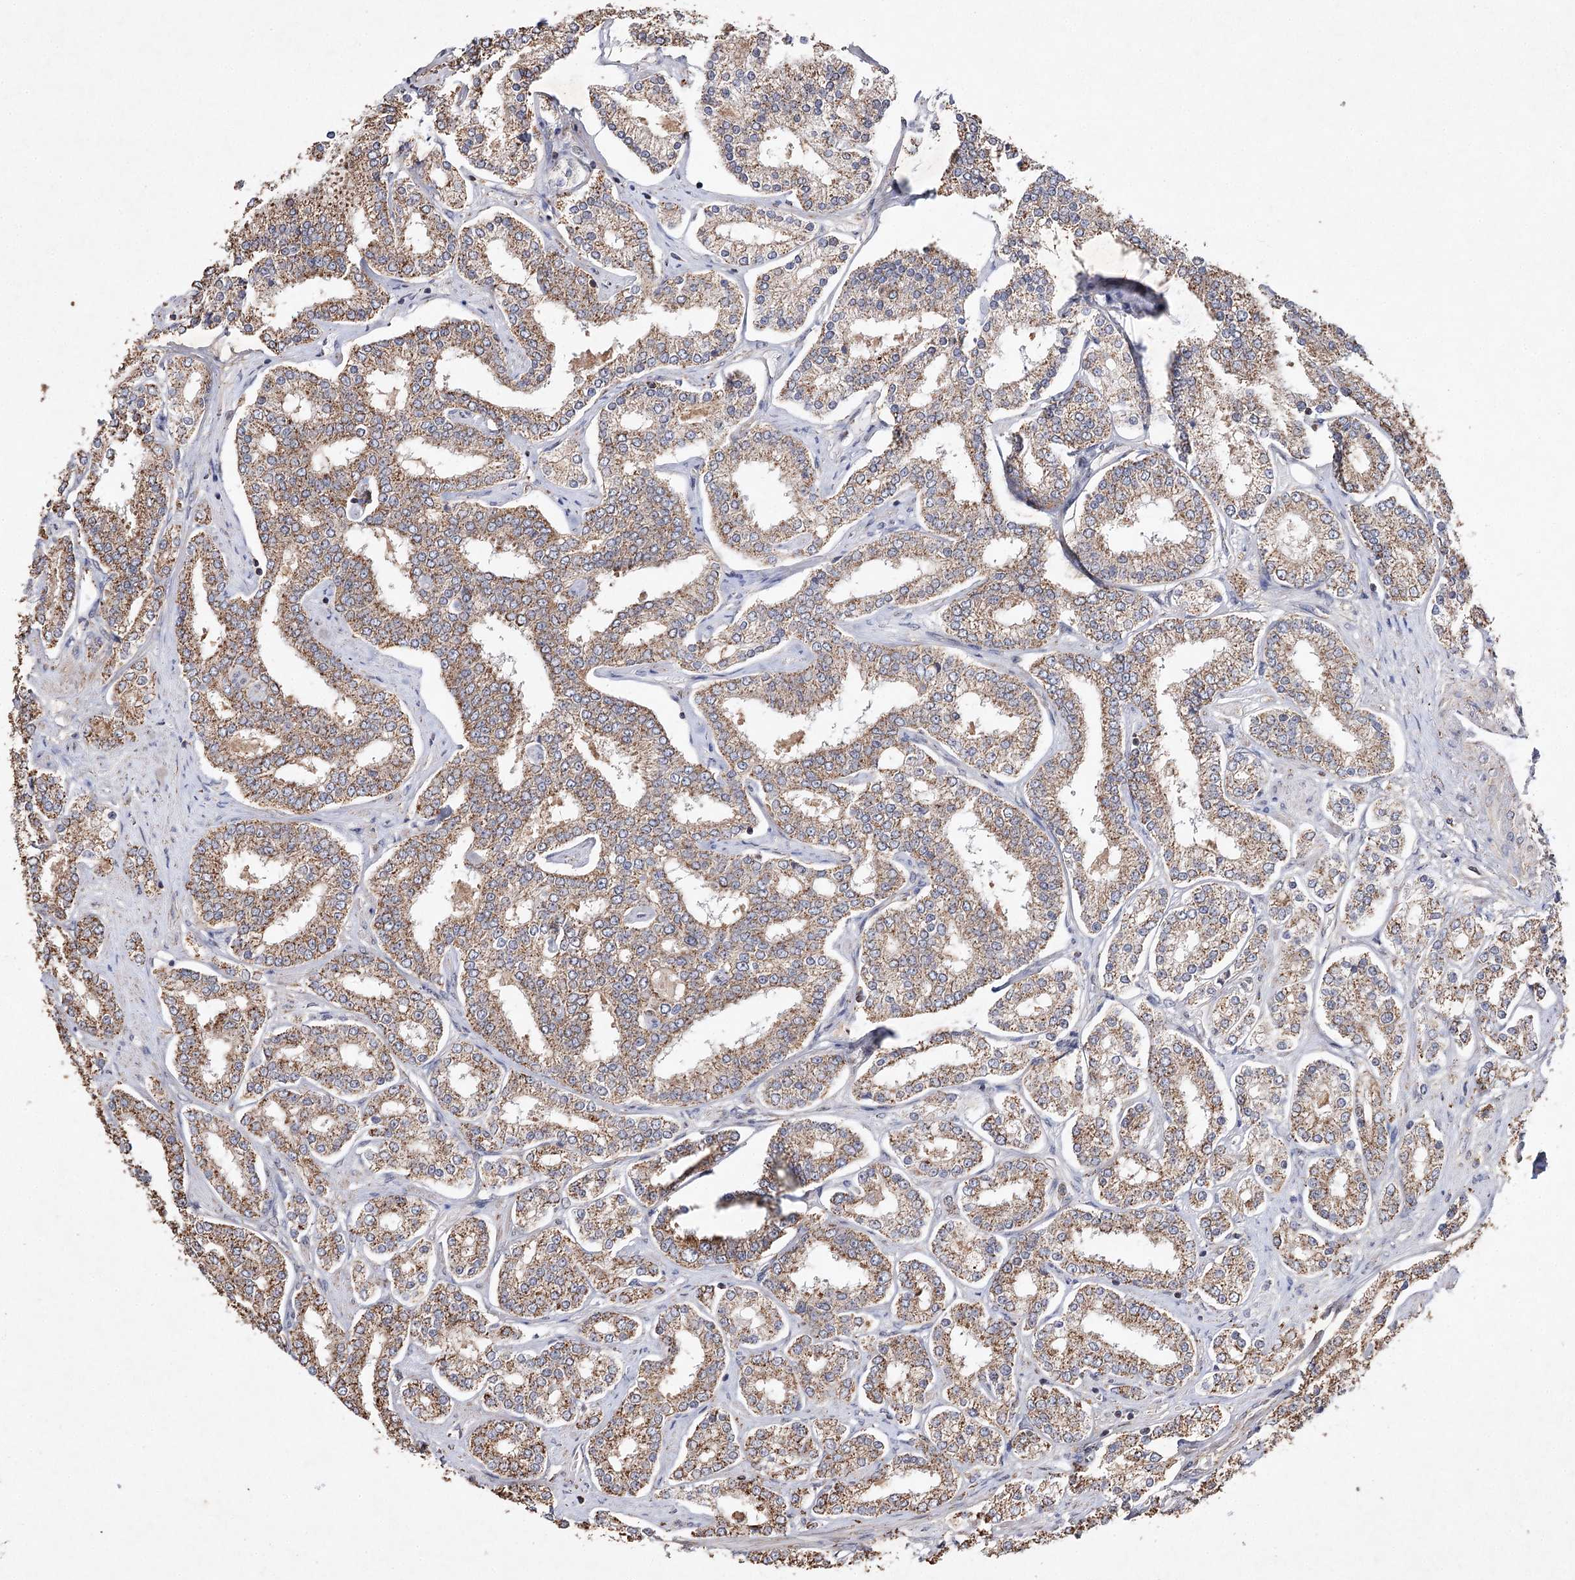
{"staining": {"intensity": "moderate", "quantity": ">75%", "location": "cytoplasmic/membranous"}, "tissue": "prostate cancer", "cell_type": "Tumor cells", "image_type": "cancer", "snomed": [{"axis": "morphology", "description": "Normal tissue, NOS"}, {"axis": "morphology", "description": "Adenocarcinoma, High grade"}, {"axis": "topography", "description": "Prostate"}], "caption": "Prostate cancer (high-grade adenocarcinoma) stained for a protein demonstrates moderate cytoplasmic/membranous positivity in tumor cells.", "gene": "PIK3CB", "patient": {"sex": "male", "age": 83}}